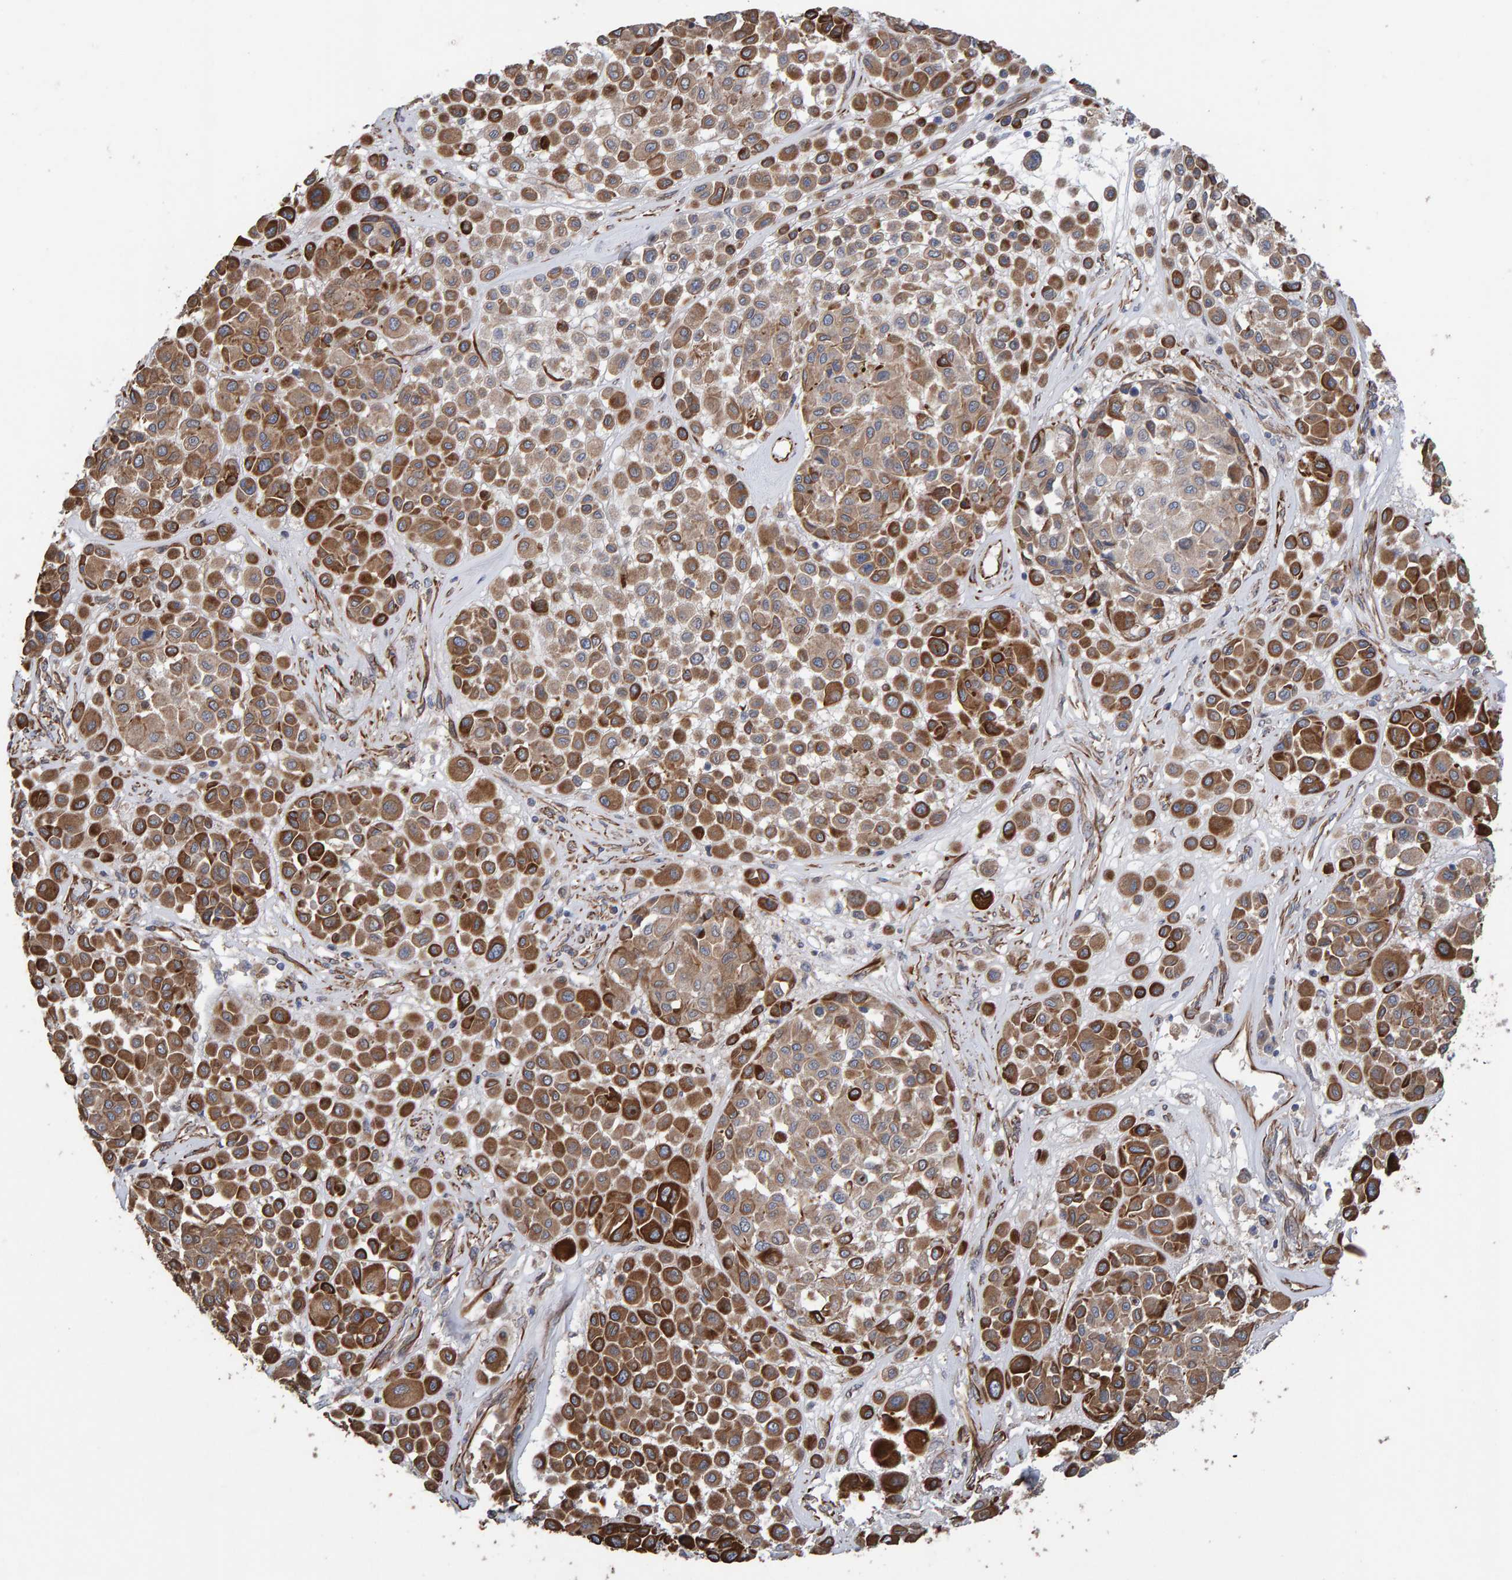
{"staining": {"intensity": "moderate", "quantity": ">75%", "location": "cytoplasmic/membranous"}, "tissue": "melanoma", "cell_type": "Tumor cells", "image_type": "cancer", "snomed": [{"axis": "morphology", "description": "Malignant melanoma, Metastatic site"}, {"axis": "topography", "description": "Soft tissue"}], "caption": "Malignant melanoma (metastatic site) stained with a protein marker shows moderate staining in tumor cells.", "gene": "ZNF347", "patient": {"sex": "male", "age": 41}}